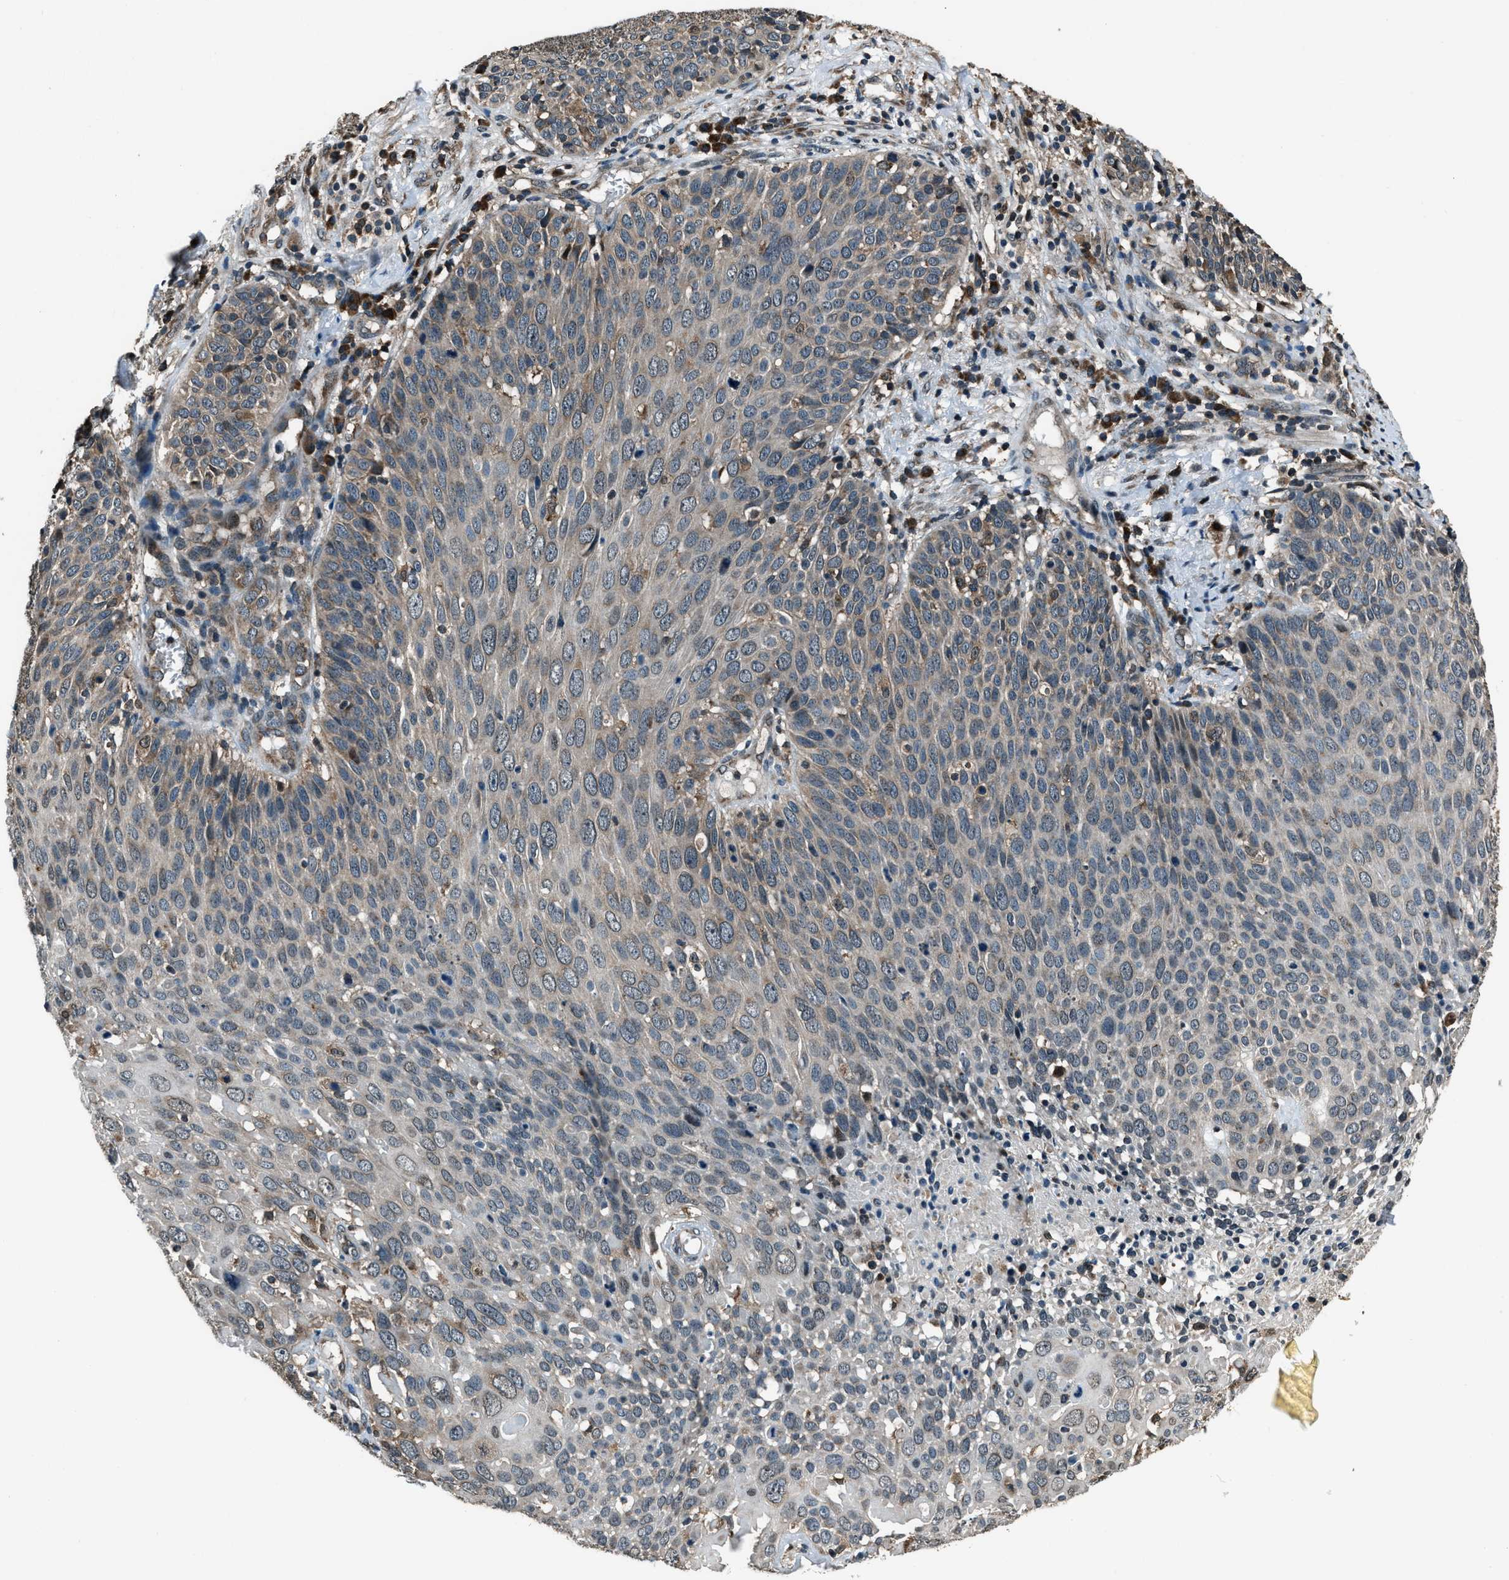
{"staining": {"intensity": "negative", "quantity": "none", "location": "none"}, "tissue": "cervical cancer", "cell_type": "Tumor cells", "image_type": "cancer", "snomed": [{"axis": "morphology", "description": "Squamous cell carcinoma, NOS"}, {"axis": "topography", "description": "Cervix"}], "caption": "The histopathology image shows no significant staining in tumor cells of cervical squamous cell carcinoma.", "gene": "TRIM4", "patient": {"sex": "female", "age": 74}}